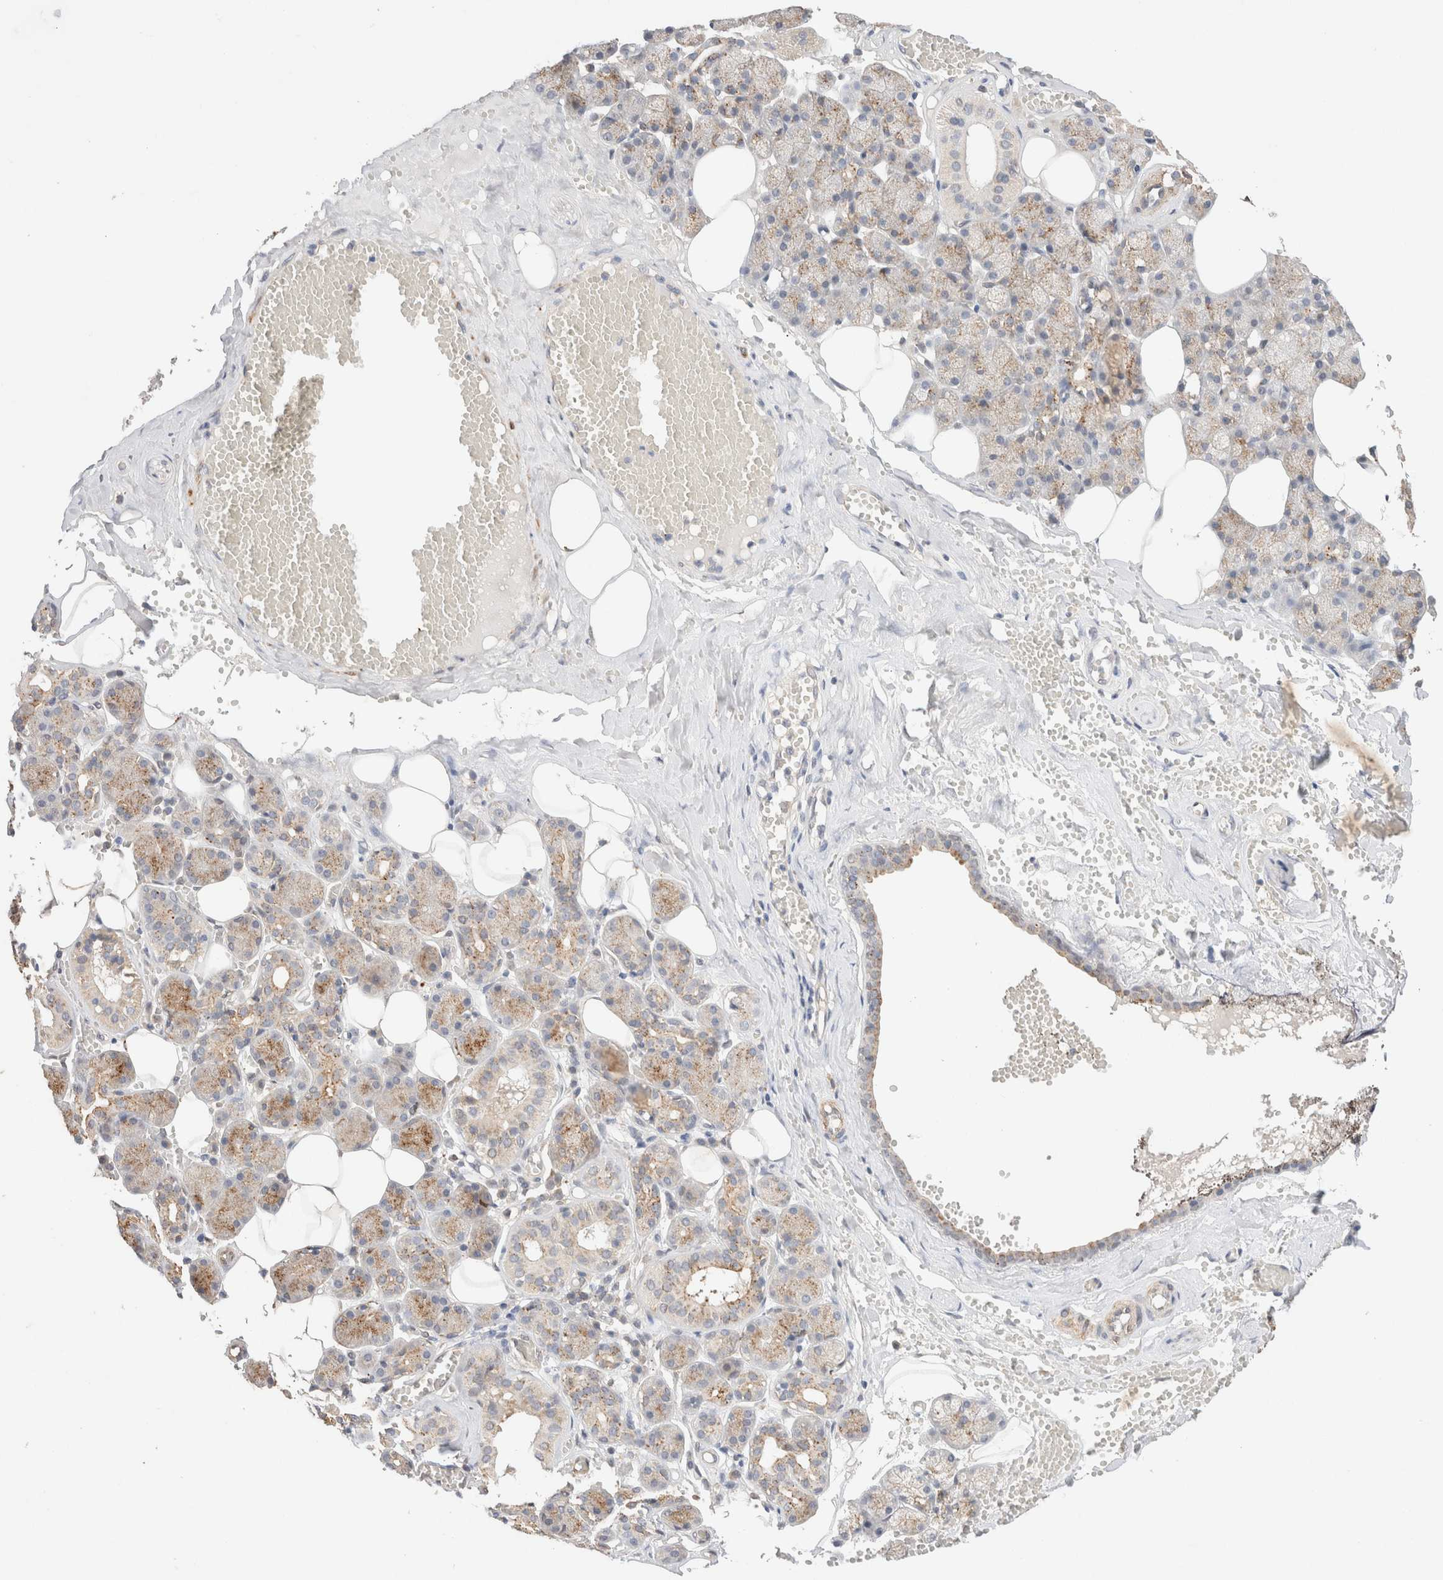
{"staining": {"intensity": "moderate", "quantity": "25%-75%", "location": "cytoplasmic/membranous"}, "tissue": "salivary gland", "cell_type": "Glandular cells", "image_type": "normal", "snomed": [{"axis": "morphology", "description": "Normal tissue, NOS"}, {"axis": "topography", "description": "Salivary gland"}], "caption": "About 25%-75% of glandular cells in unremarkable salivary gland display moderate cytoplasmic/membranous protein expression as visualized by brown immunohistochemical staining.", "gene": "RABEPK", "patient": {"sex": "male", "age": 62}}